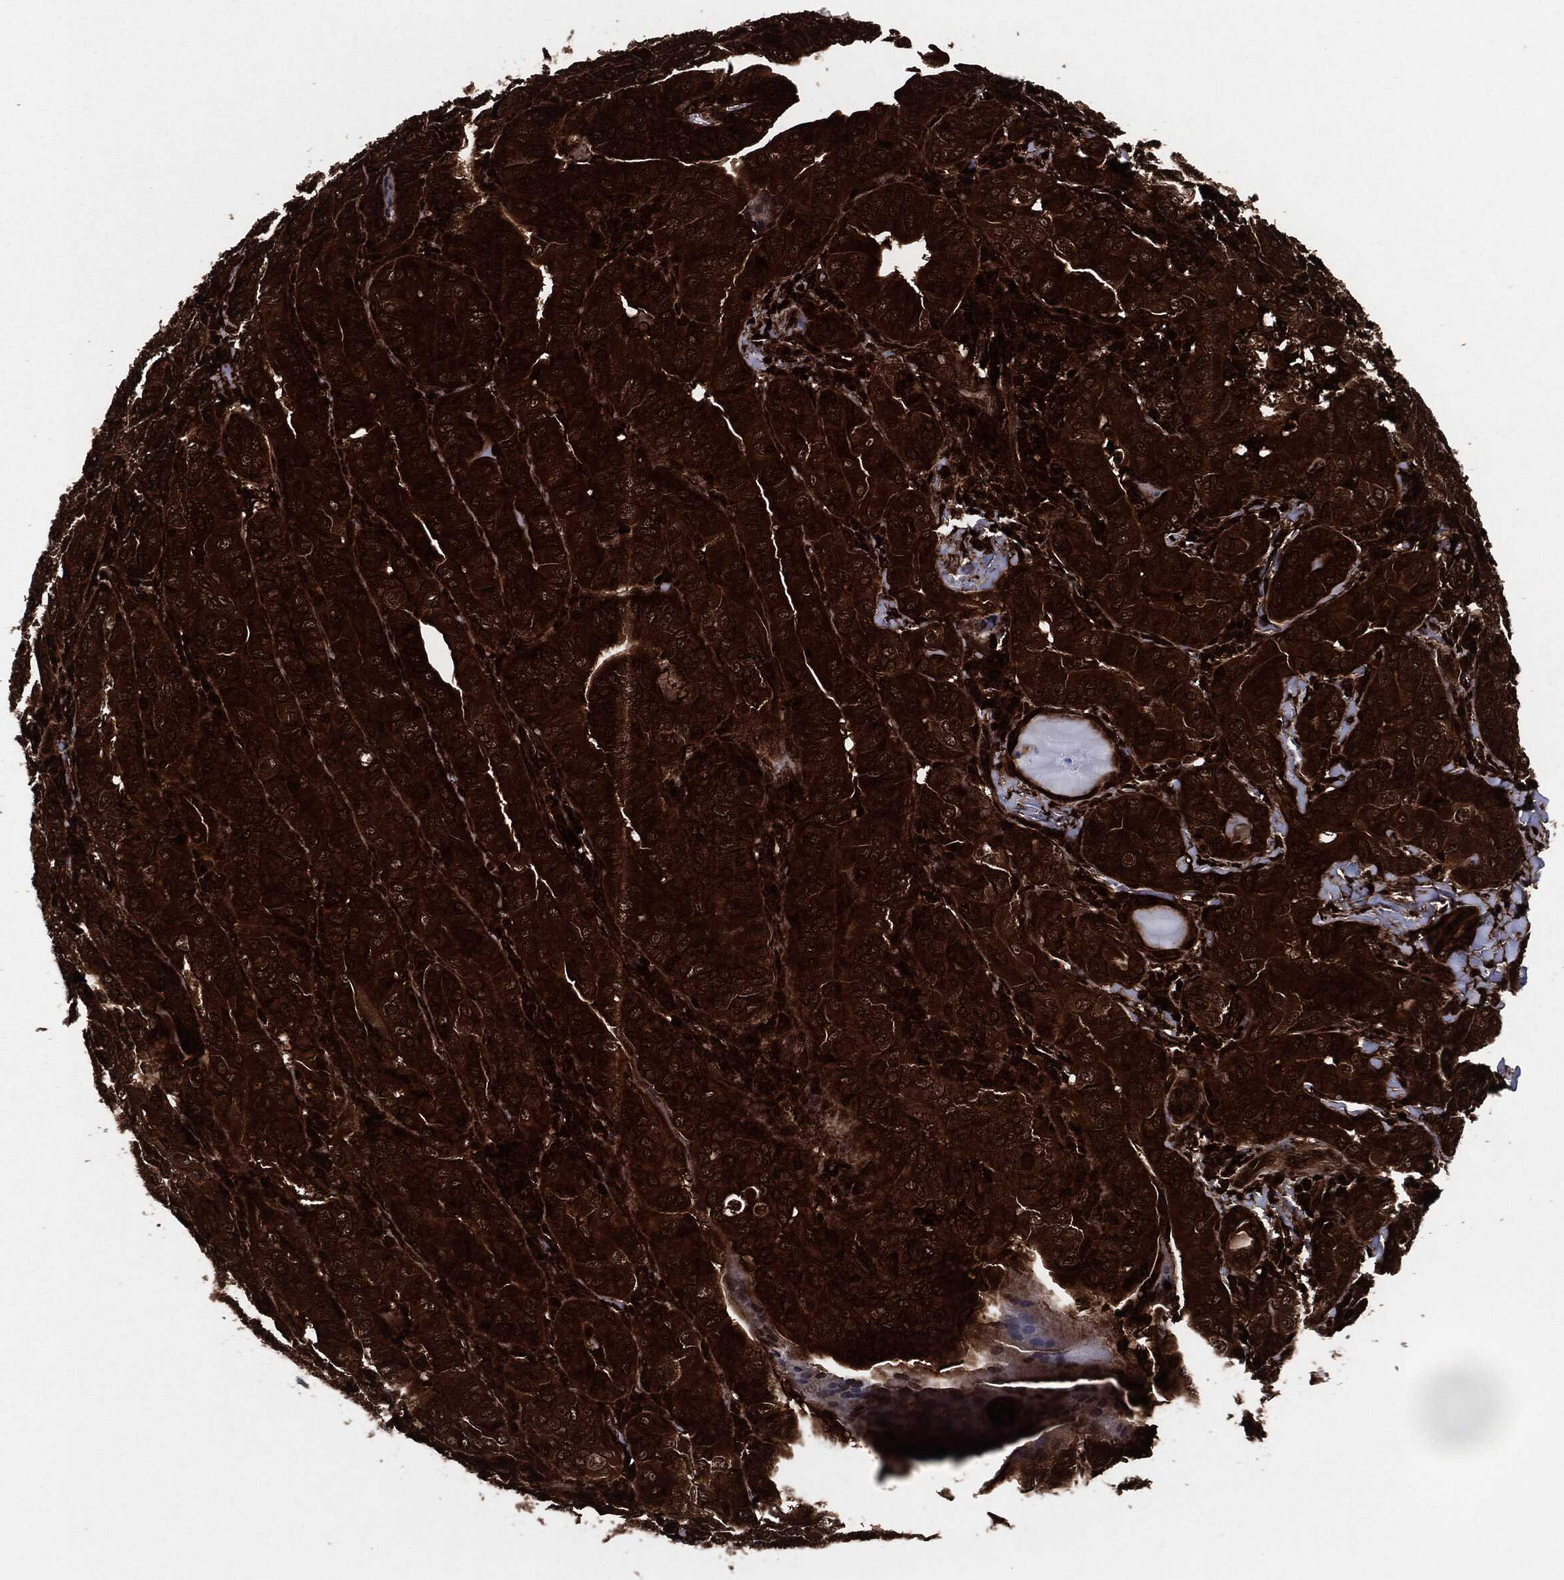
{"staining": {"intensity": "strong", "quantity": ">75%", "location": "cytoplasmic/membranous"}, "tissue": "thyroid cancer", "cell_type": "Tumor cells", "image_type": "cancer", "snomed": [{"axis": "morphology", "description": "Papillary adenocarcinoma, NOS"}, {"axis": "topography", "description": "Thyroid gland"}], "caption": "A brown stain labels strong cytoplasmic/membranous positivity of a protein in human papillary adenocarcinoma (thyroid) tumor cells.", "gene": "YWHAB", "patient": {"sex": "female", "age": 37}}